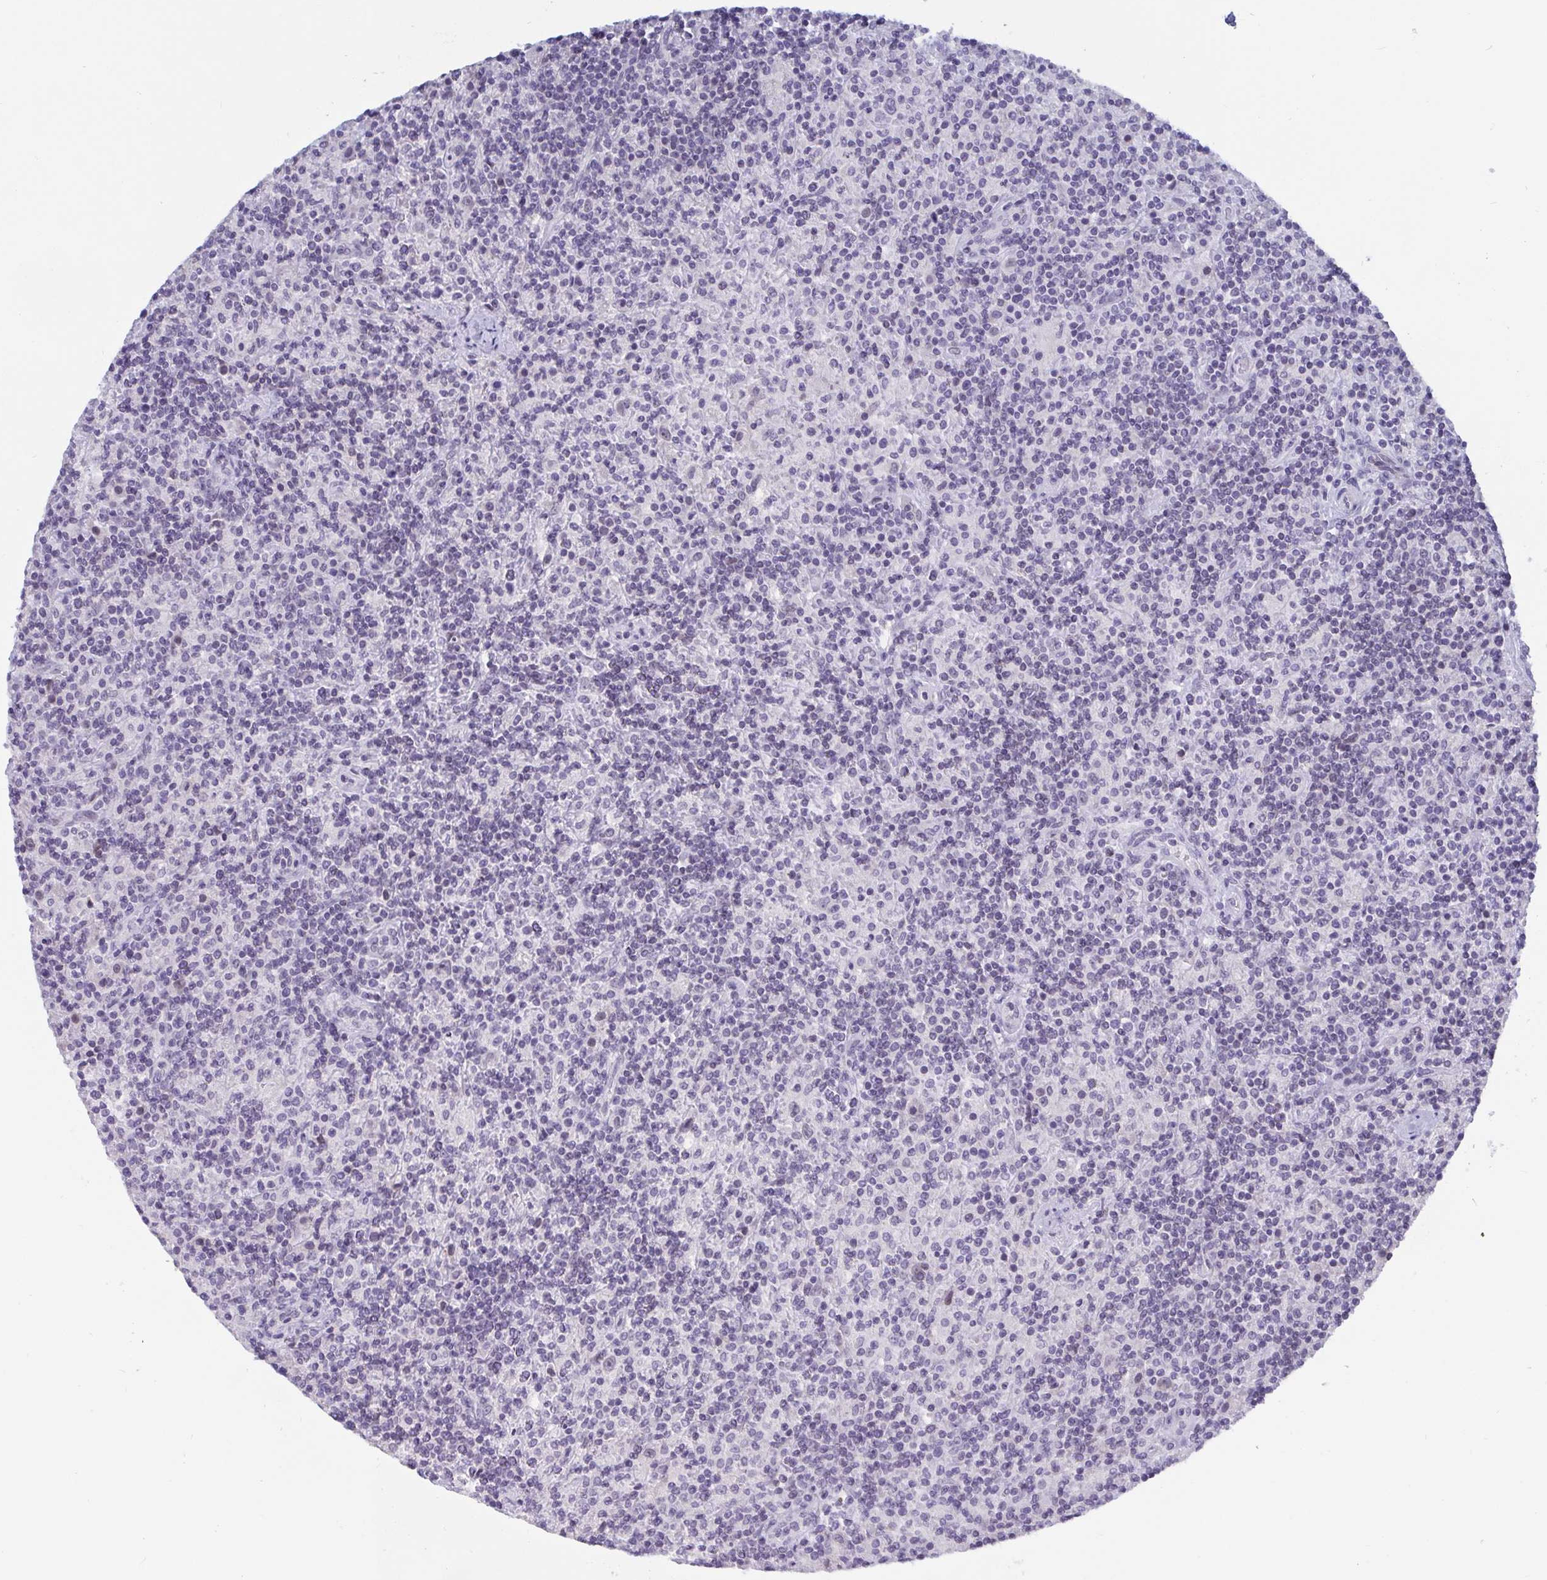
{"staining": {"intensity": "negative", "quantity": "none", "location": "none"}, "tissue": "lymphoma", "cell_type": "Tumor cells", "image_type": "cancer", "snomed": [{"axis": "morphology", "description": "Hodgkin's disease, NOS"}, {"axis": "topography", "description": "Lymph node"}], "caption": "Tumor cells show no significant positivity in Hodgkin's disease.", "gene": "BMAL2", "patient": {"sex": "male", "age": 70}}